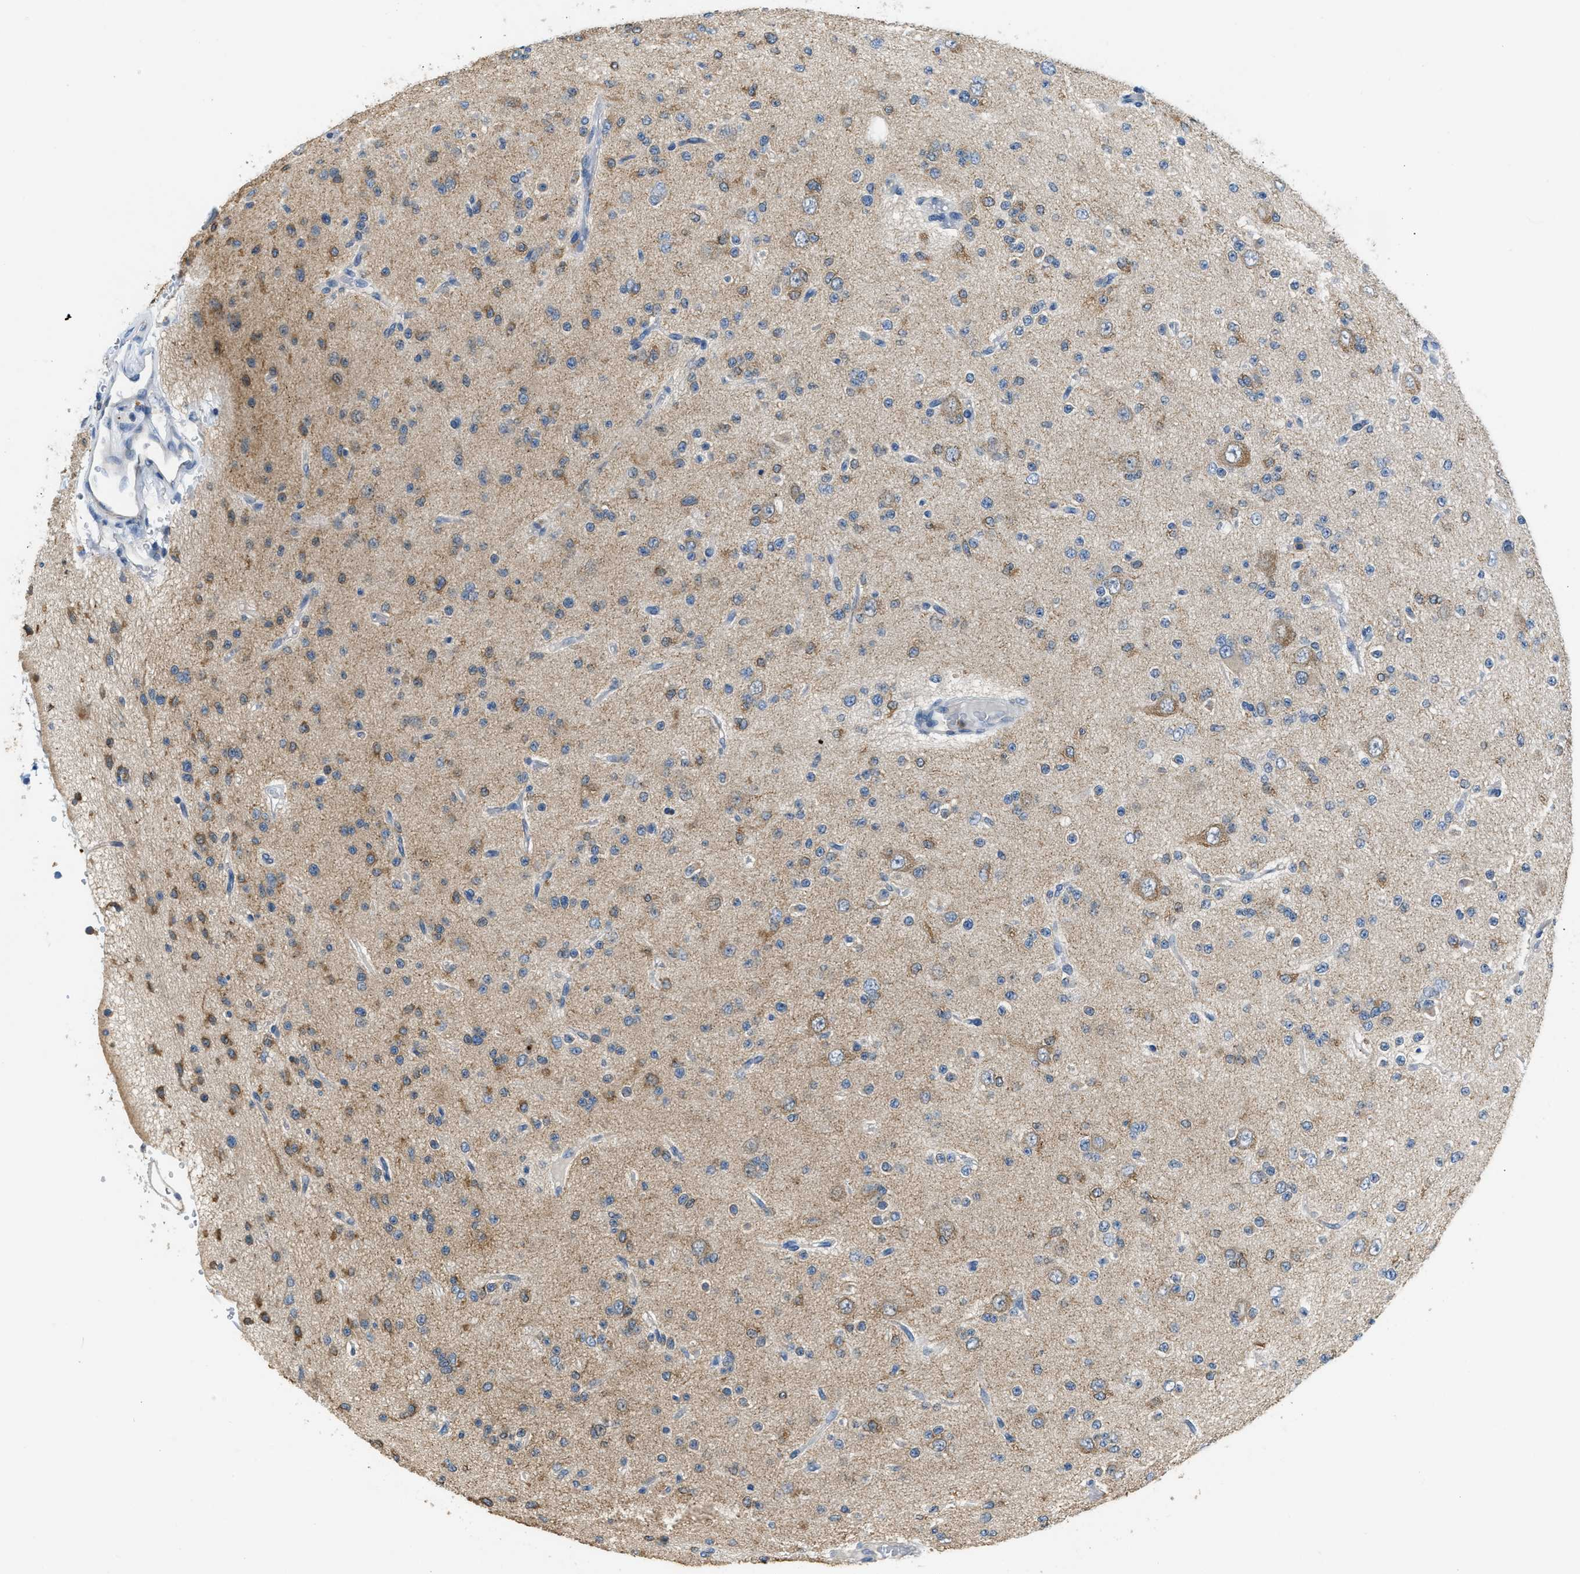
{"staining": {"intensity": "weak", "quantity": ">75%", "location": "cytoplasmic/membranous"}, "tissue": "glioma", "cell_type": "Tumor cells", "image_type": "cancer", "snomed": [{"axis": "morphology", "description": "Glioma, malignant, Low grade"}, {"axis": "topography", "description": "Brain"}], "caption": "IHC staining of malignant glioma (low-grade), which shows low levels of weak cytoplasmic/membranous positivity in approximately >75% of tumor cells indicating weak cytoplasmic/membranous protein positivity. The staining was performed using DAB (brown) for protein detection and nuclei were counterstained in hematoxylin (blue).", "gene": "TOMM34", "patient": {"sex": "male", "age": 38}}